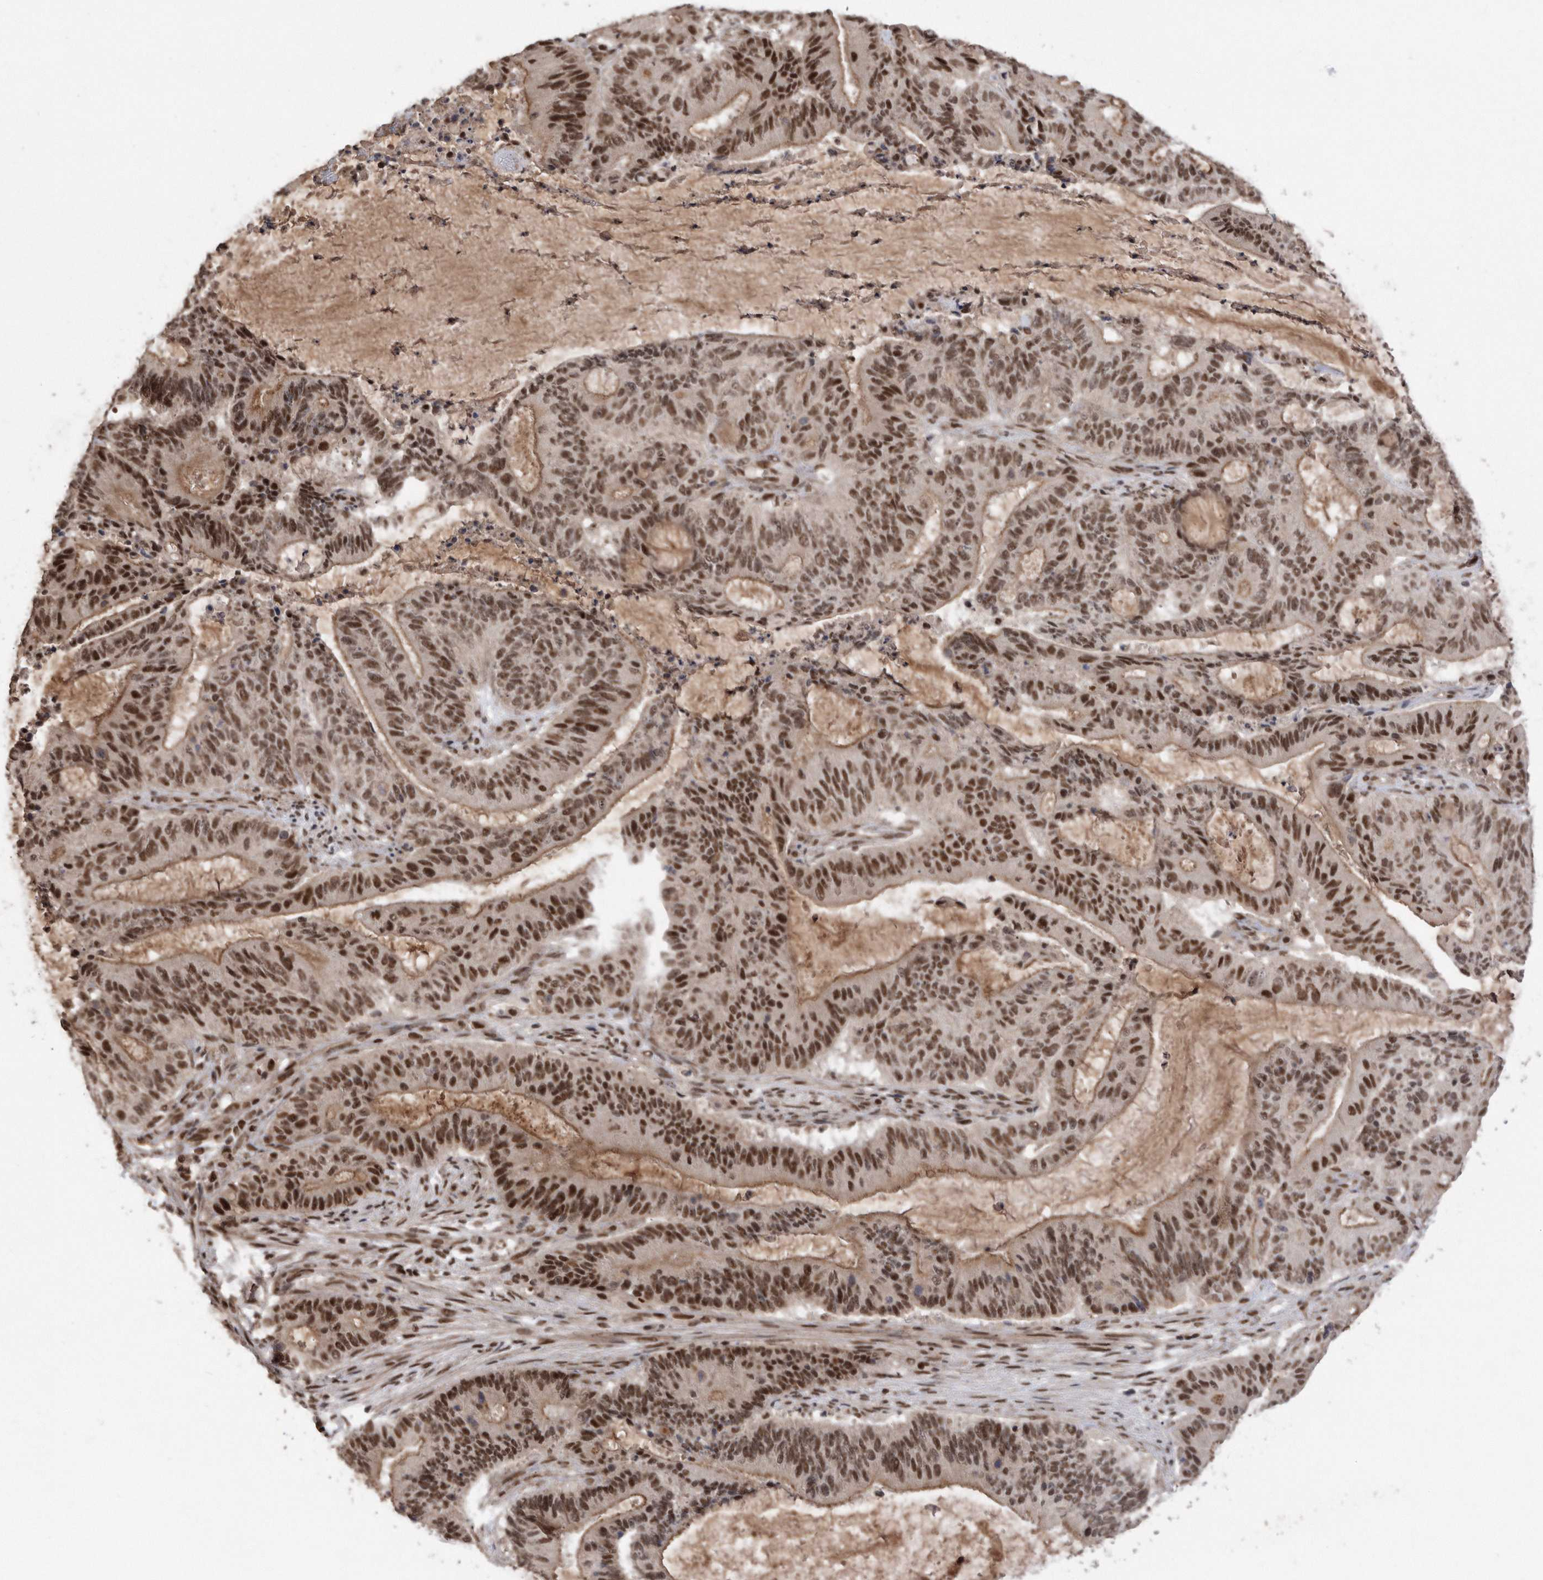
{"staining": {"intensity": "strong", "quantity": ">75%", "location": "nuclear"}, "tissue": "liver cancer", "cell_type": "Tumor cells", "image_type": "cancer", "snomed": [{"axis": "morphology", "description": "Normal tissue, NOS"}, {"axis": "morphology", "description": "Cholangiocarcinoma"}, {"axis": "topography", "description": "Liver"}, {"axis": "topography", "description": "Peripheral nerve tissue"}], "caption": "Liver cholangiocarcinoma stained with DAB immunohistochemistry displays high levels of strong nuclear staining in about >75% of tumor cells. (DAB IHC with brightfield microscopy, high magnification).", "gene": "TDRD3", "patient": {"sex": "female", "age": 73}}